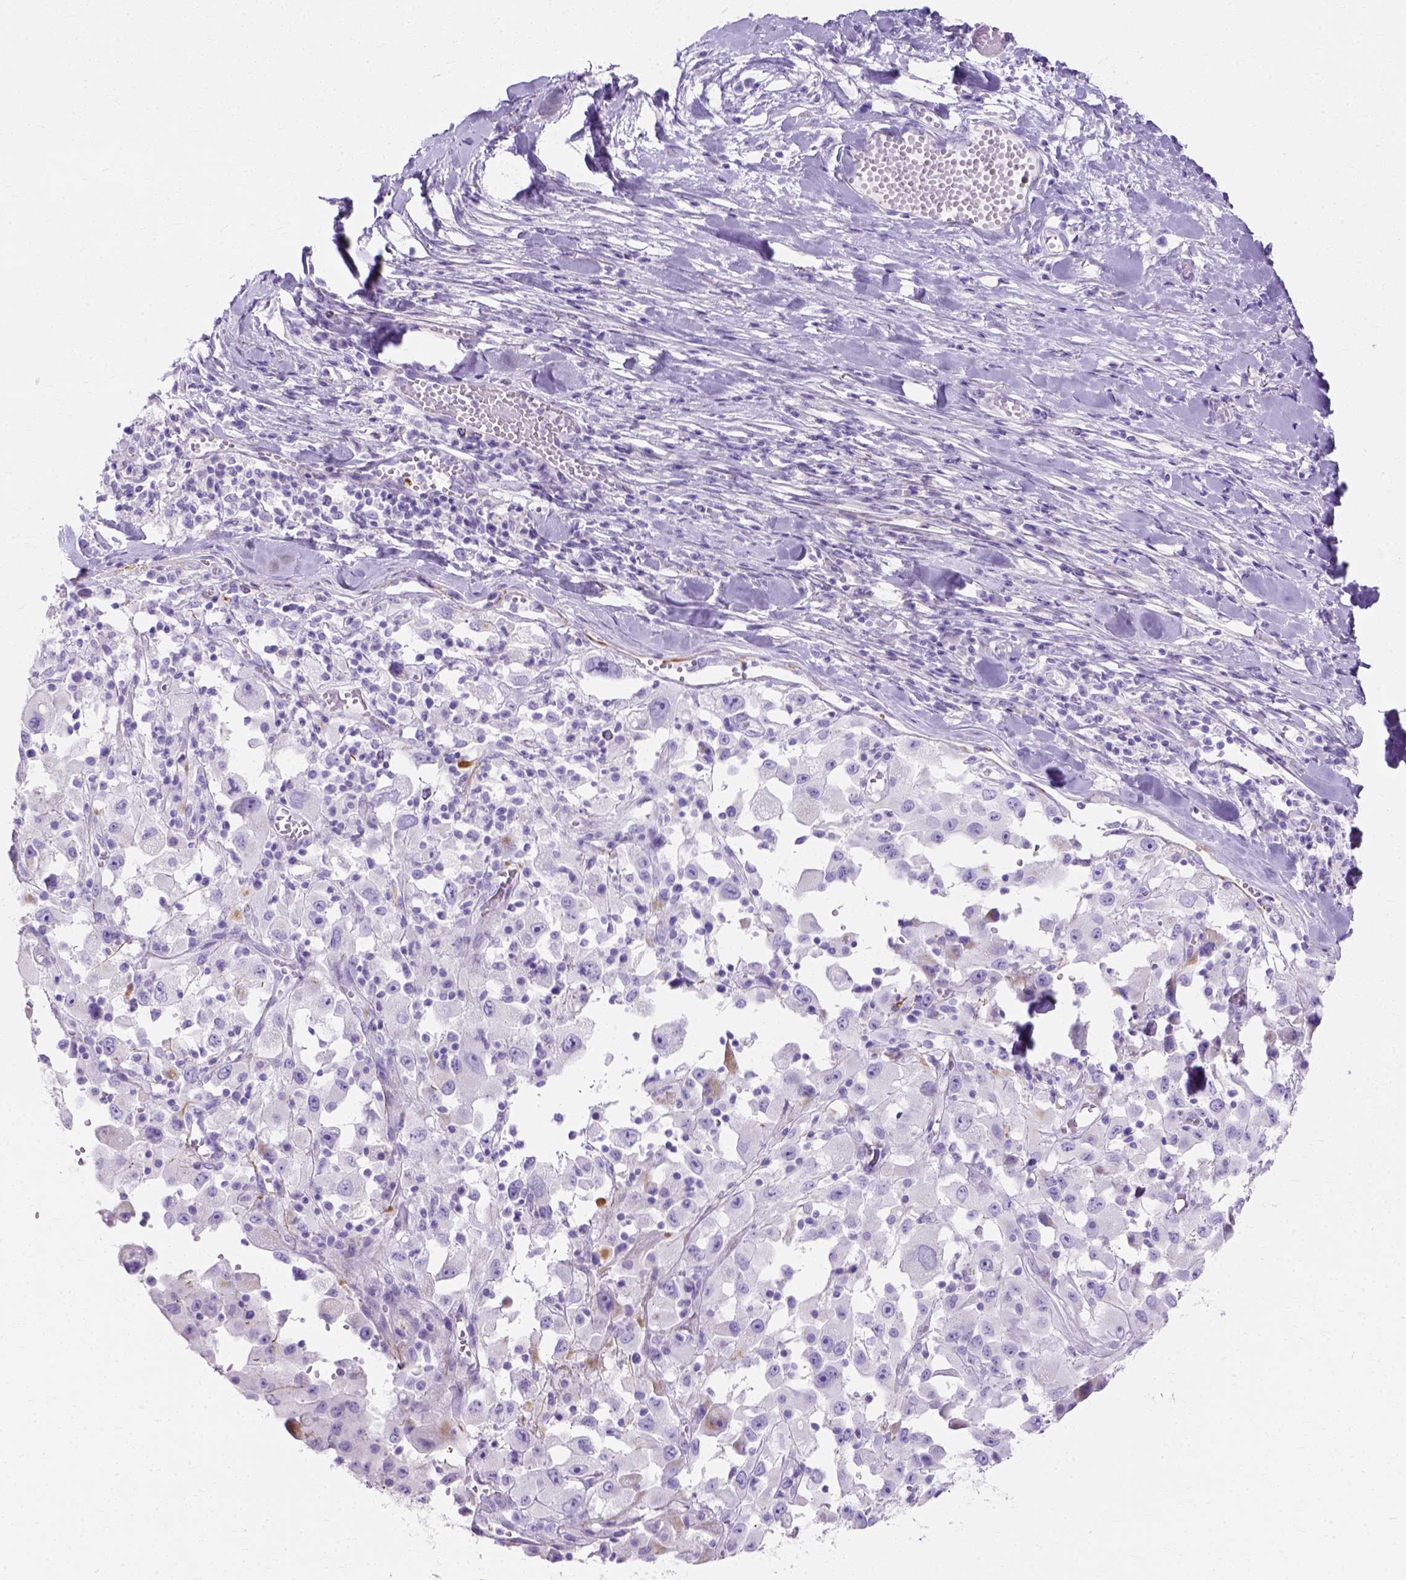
{"staining": {"intensity": "negative", "quantity": "none", "location": "none"}, "tissue": "melanoma", "cell_type": "Tumor cells", "image_type": "cancer", "snomed": [{"axis": "morphology", "description": "Malignant melanoma, Metastatic site"}, {"axis": "topography", "description": "Lymph node"}], "caption": "The immunohistochemistry (IHC) photomicrograph has no significant positivity in tumor cells of melanoma tissue.", "gene": "MYH15", "patient": {"sex": "male", "age": 50}}